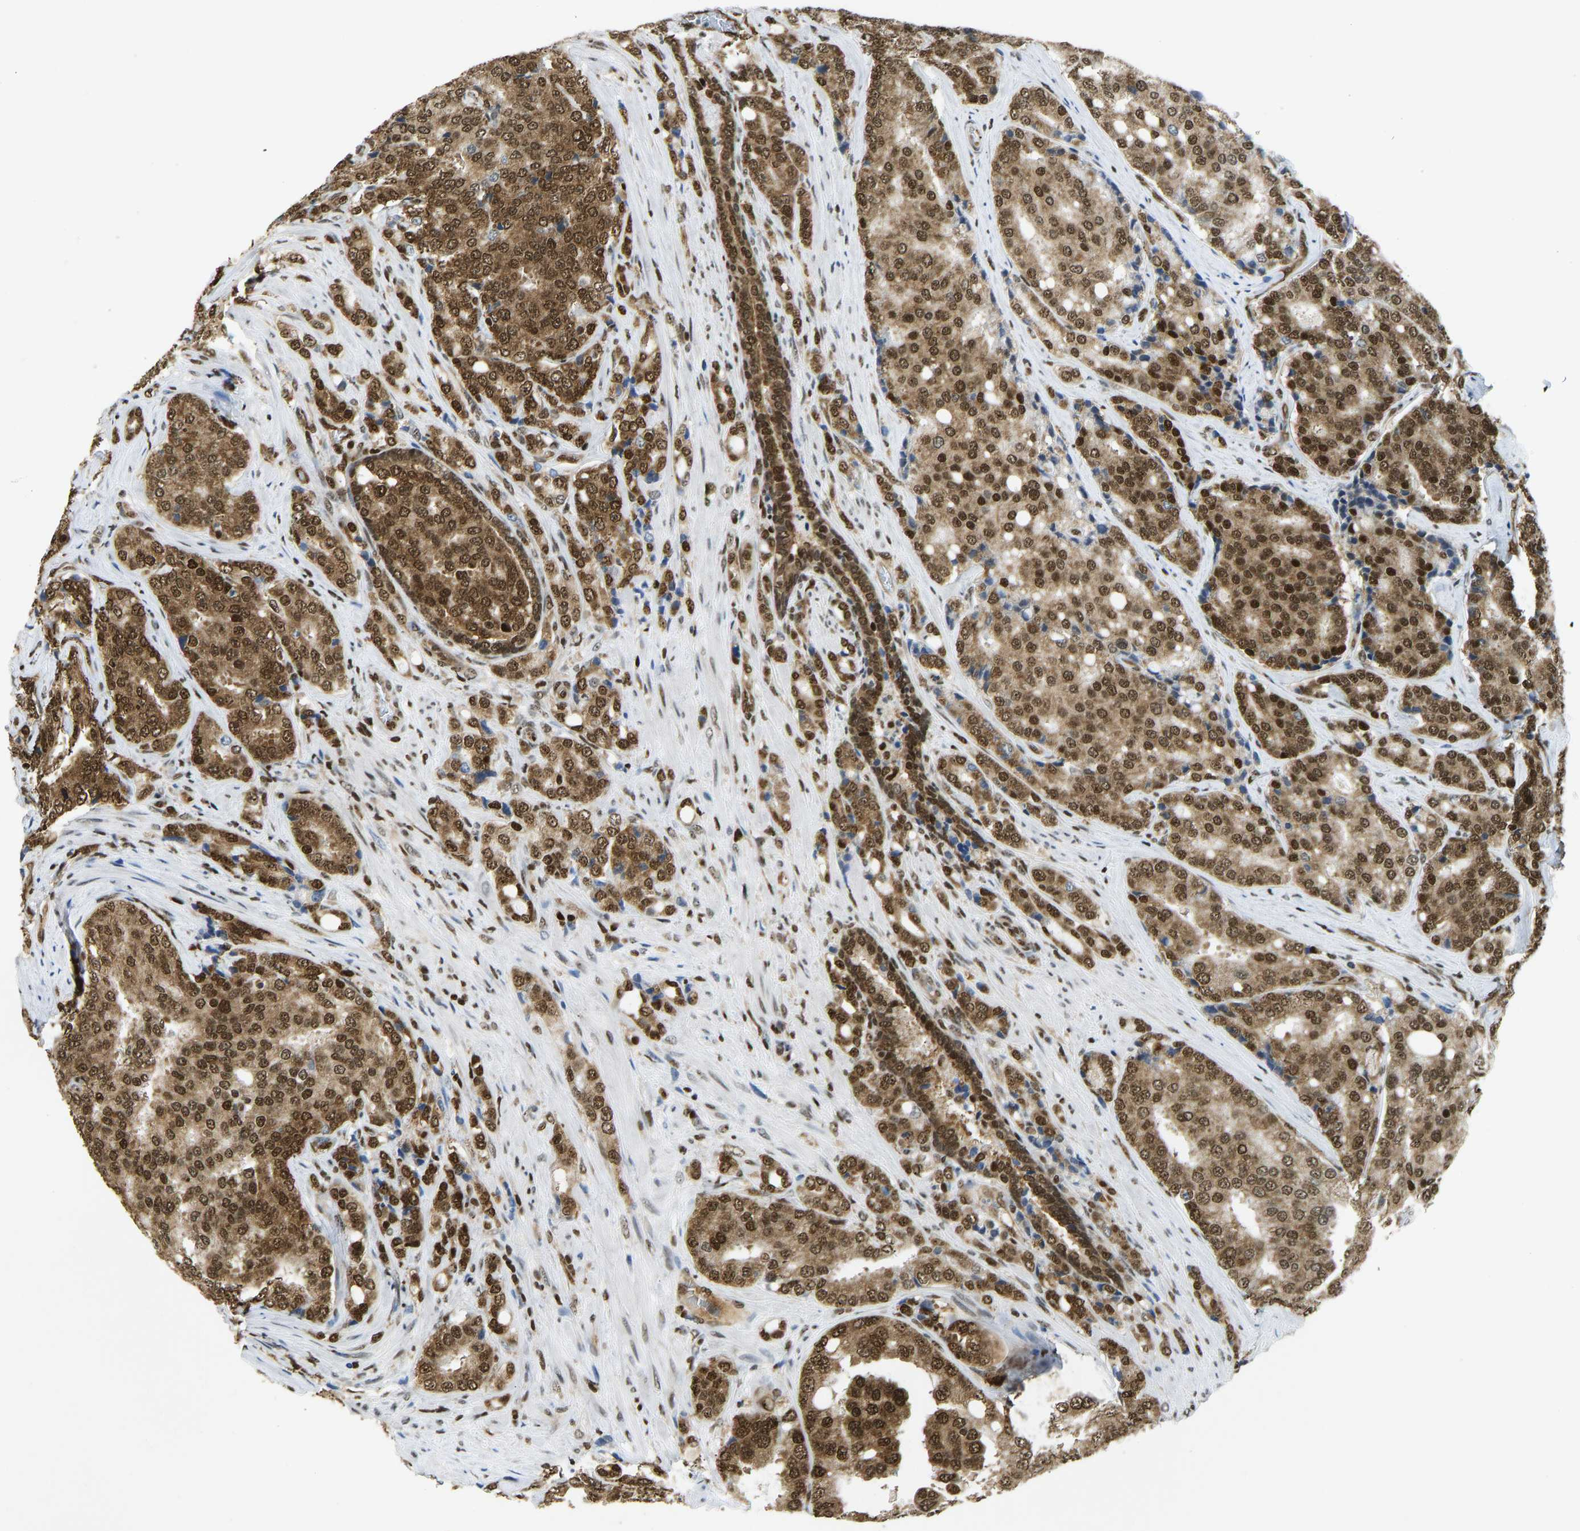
{"staining": {"intensity": "strong", "quantity": ">75%", "location": "cytoplasmic/membranous,nuclear"}, "tissue": "prostate cancer", "cell_type": "Tumor cells", "image_type": "cancer", "snomed": [{"axis": "morphology", "description": "Adenocarcinoma, High grade"}, {"axis": "topography", "description": "Prostate"}], "caption": "Tumor cells exhibit high levels of strong cytoplasmic/membranous and nuclear staining in about >75% of cells in prostate cancer.", "gene": "ZSCAN20", "patient": {"sex": "male", "age": 50}}